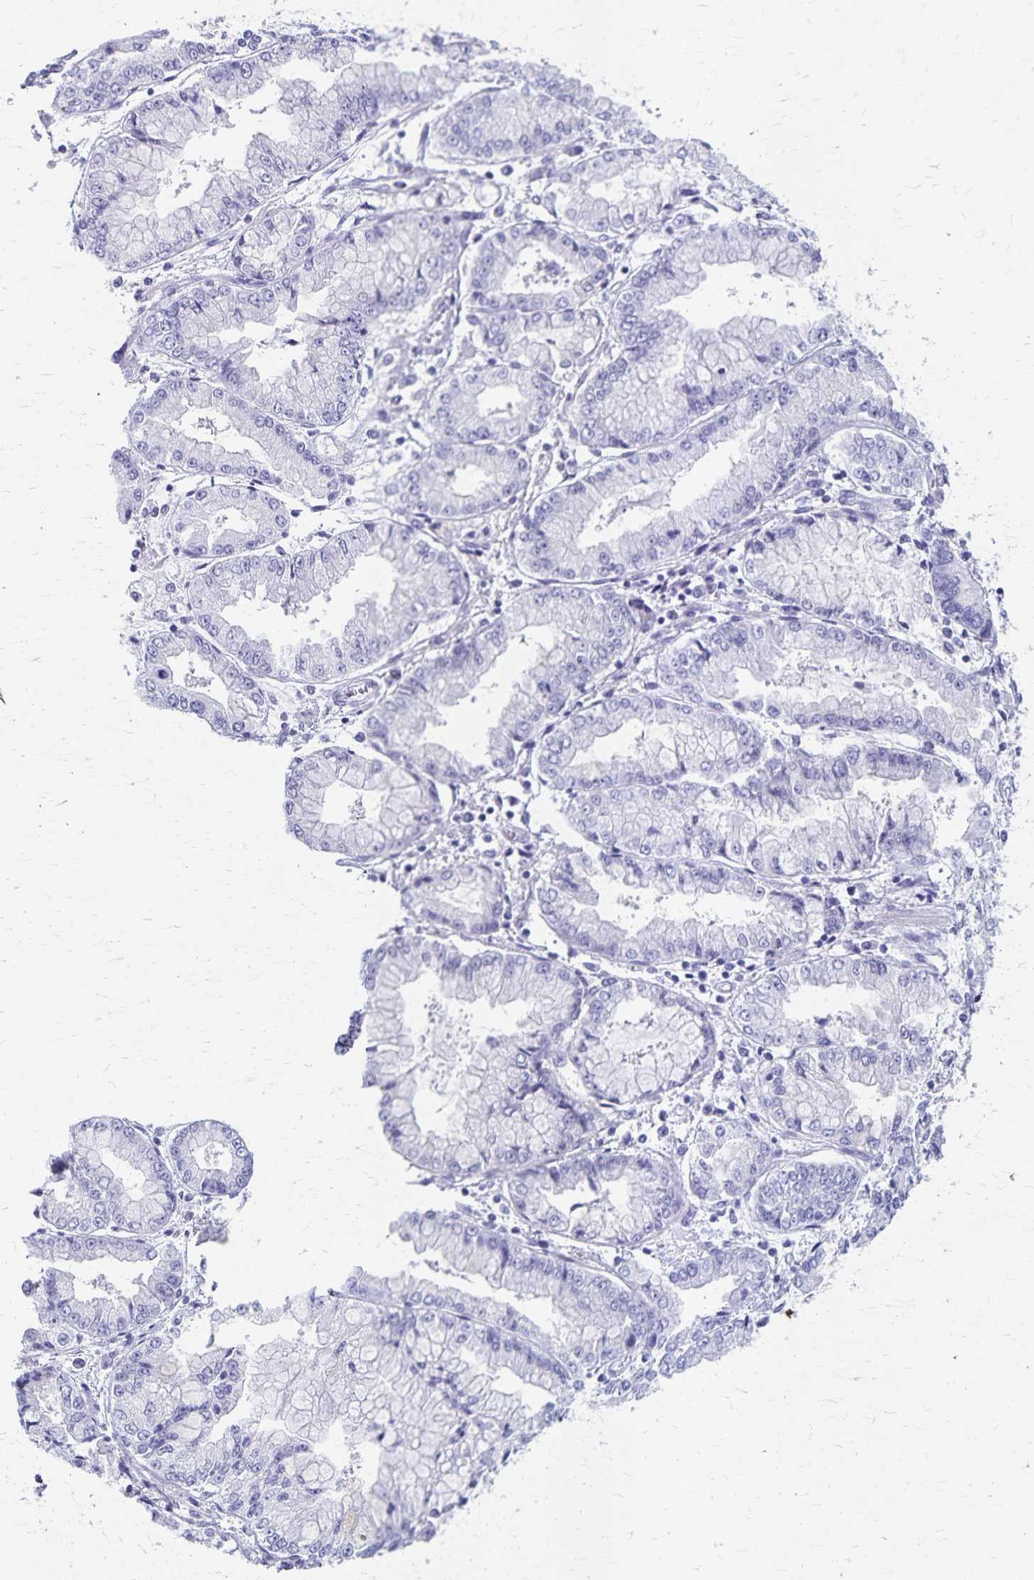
{"staining": {"intensity": "negative", "quantity": "none", "location": "none"}, "tissue": "stomach cancer", "cell_type": "Tumor cells", "image_type": "cancer", "snomed": [{"axis": "morphology", "description": "Adenocarcinoma, NOS"}, {"axis": "topography", "description": "Stomach, upper"}], "caption": "Photomicrograph shows no protein staining in tumor cells of stomach adenocarcinoma tissue. (DAB immunohistochemistry visualized using brightfield microscopy, high magnification).", "gene": "GPBAR1", "patient": {"sex": "female", "age": 74}}